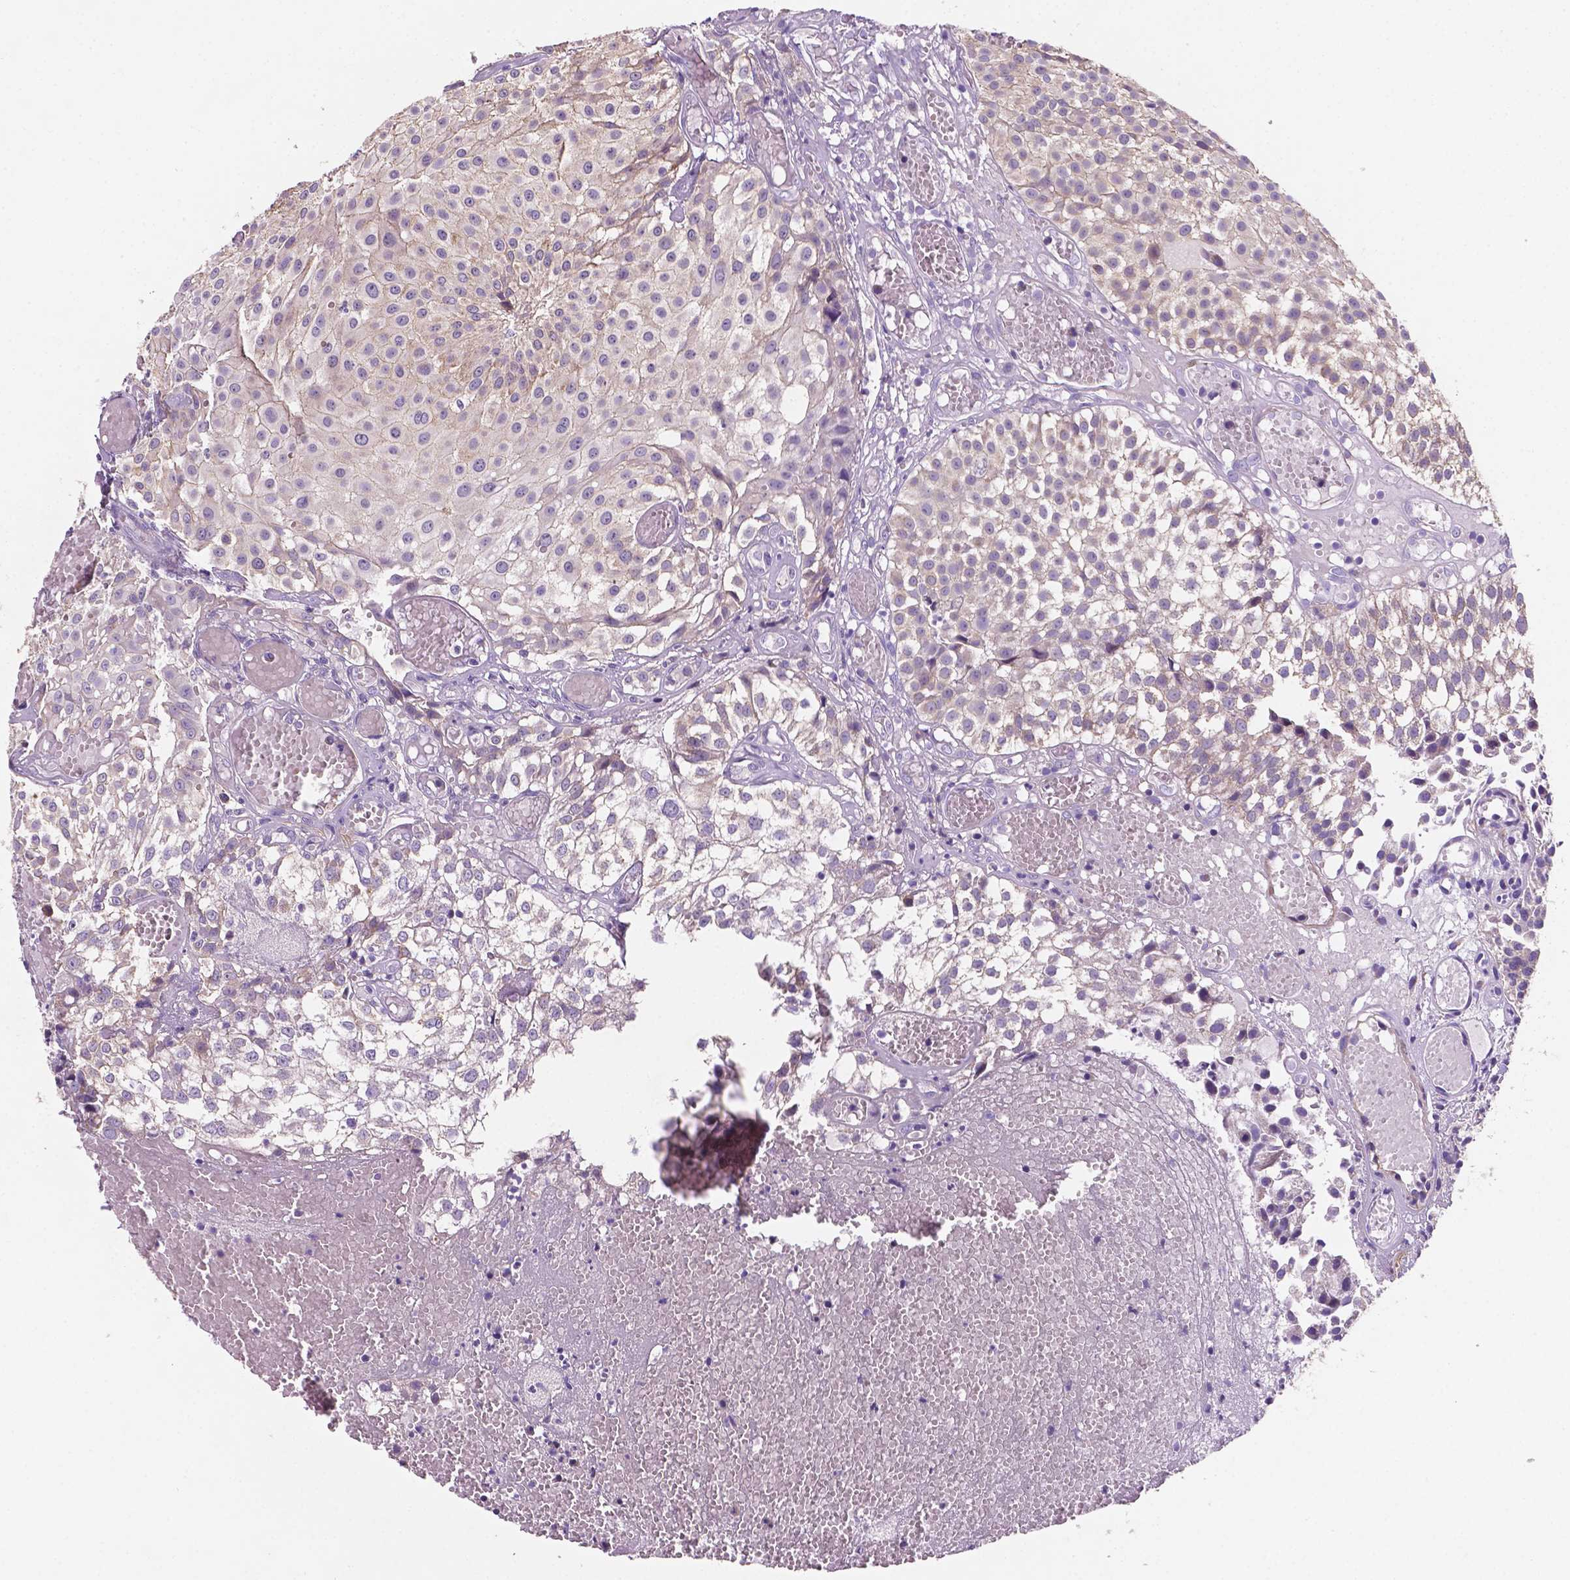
{"staining": {"intensity": "negative", "quantity": "none", "location": "none"}, "tissue": "urothelial cancer", "cell_type": "Tumor cells", "image_type": "cancer", "snomed": [{"axis": "morphology", "description": "Urothelial carcinoma, Low grade"}, {"axis": "topography", "description": "Urinary bladder"}], "caption": "An IHC image of urothelial cancer is shown. There is no staining in tumor cells of urothelial cancer.", "gene": "MKRN2OS", "patient": {"sex": "male", "age": 79}}